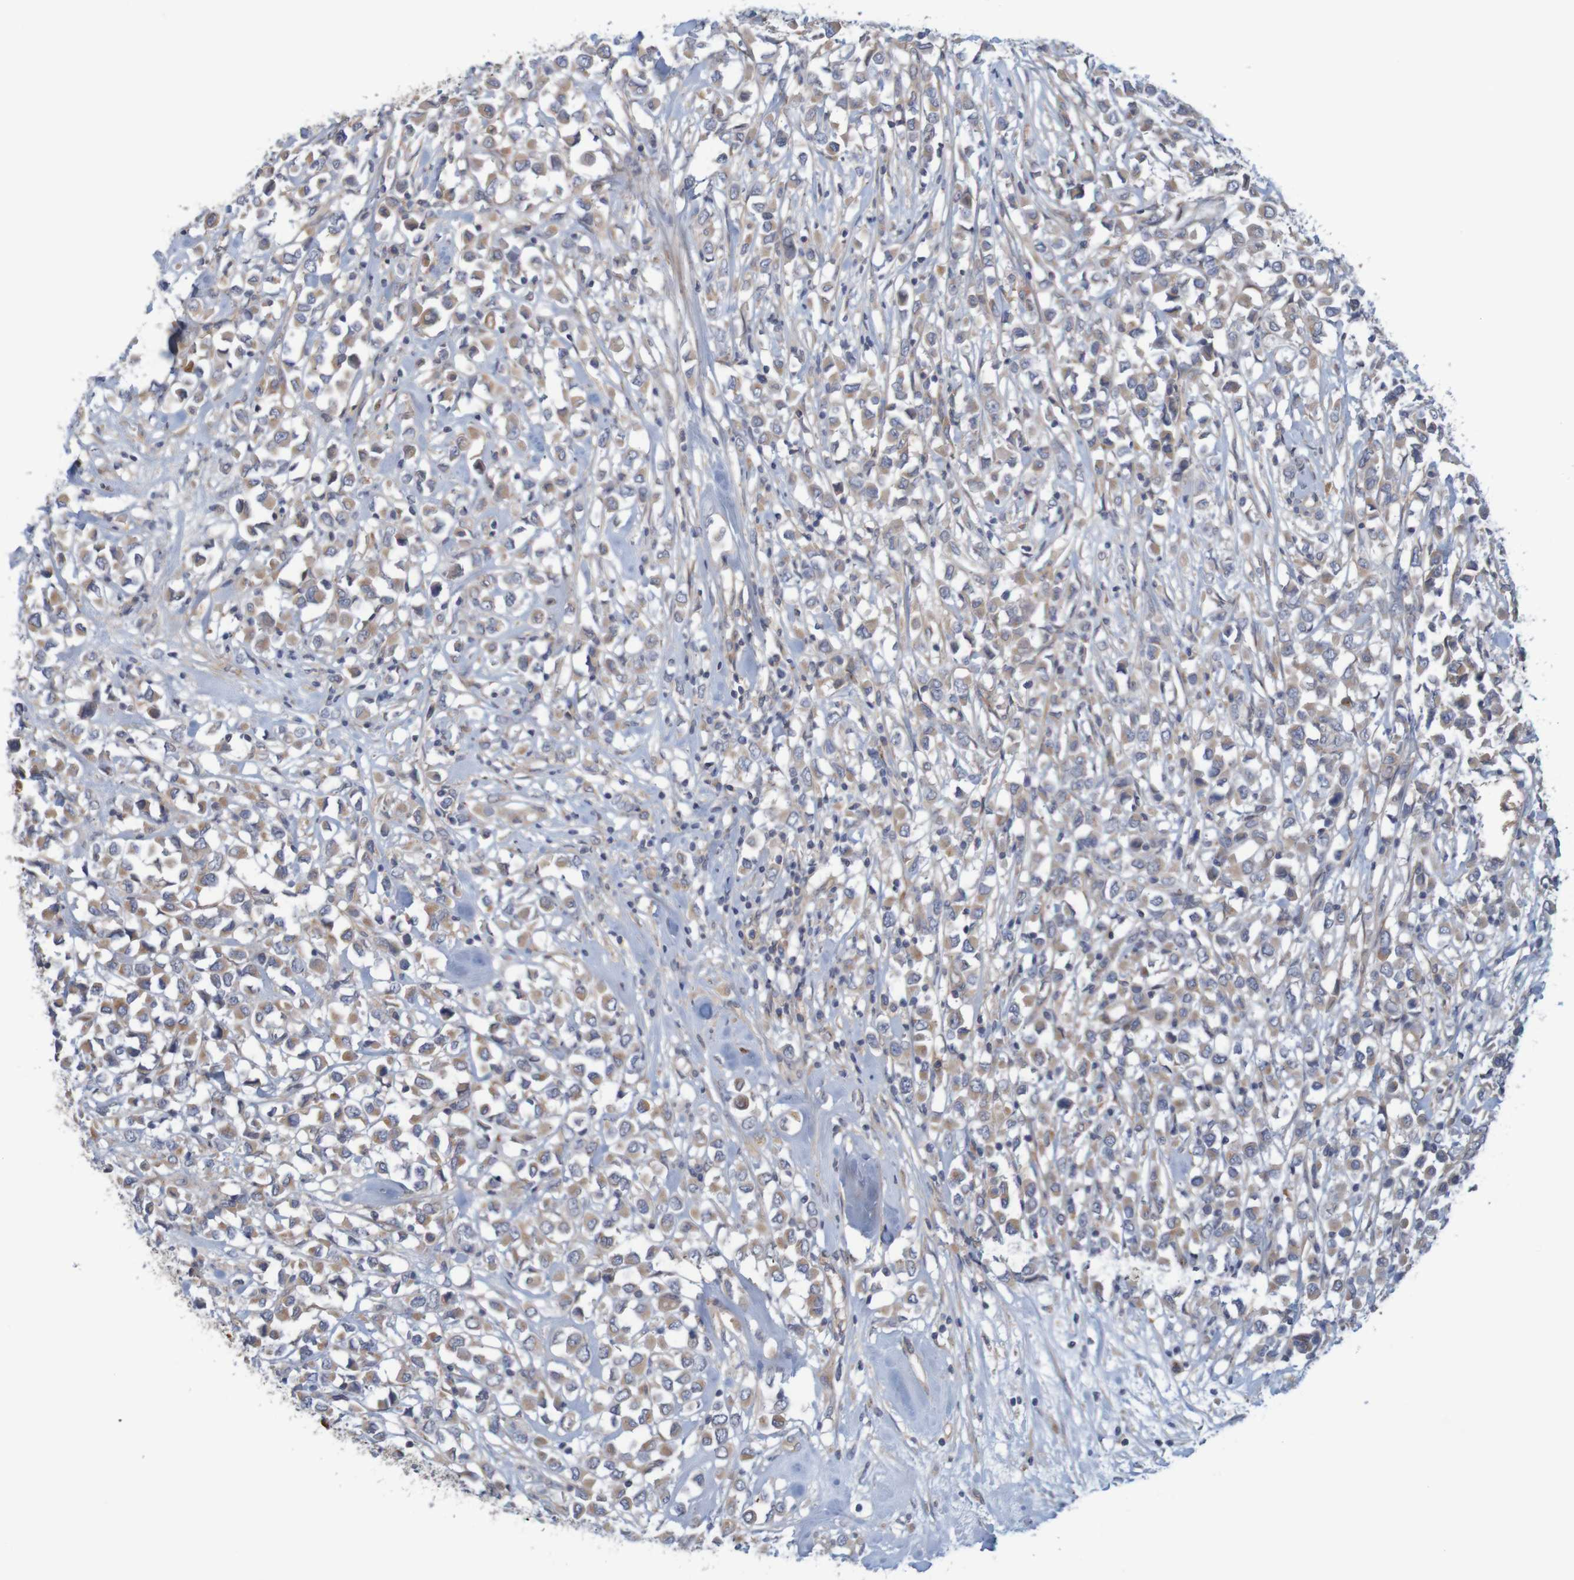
{"staining": {"intensity": "weak", "quantity": ">75%", "location": "cytoplasmic/membranous"}, "tissue": "breast cancer", "cell_type": "Tumor cells", "image_type": "cancer", "snomed": [{"axis": "morphology", "description": "Duct carcinoma"}, {"axis": "topography", "description": "Breast"}], "caption": "Breast cancer stained for a protein (brown) exhibits weak cytoplasmic/membranous positive expression in approximately >75% of tumor cells.", "gene": "KRT23", "patient": {"sex": "female", "age": 61}}